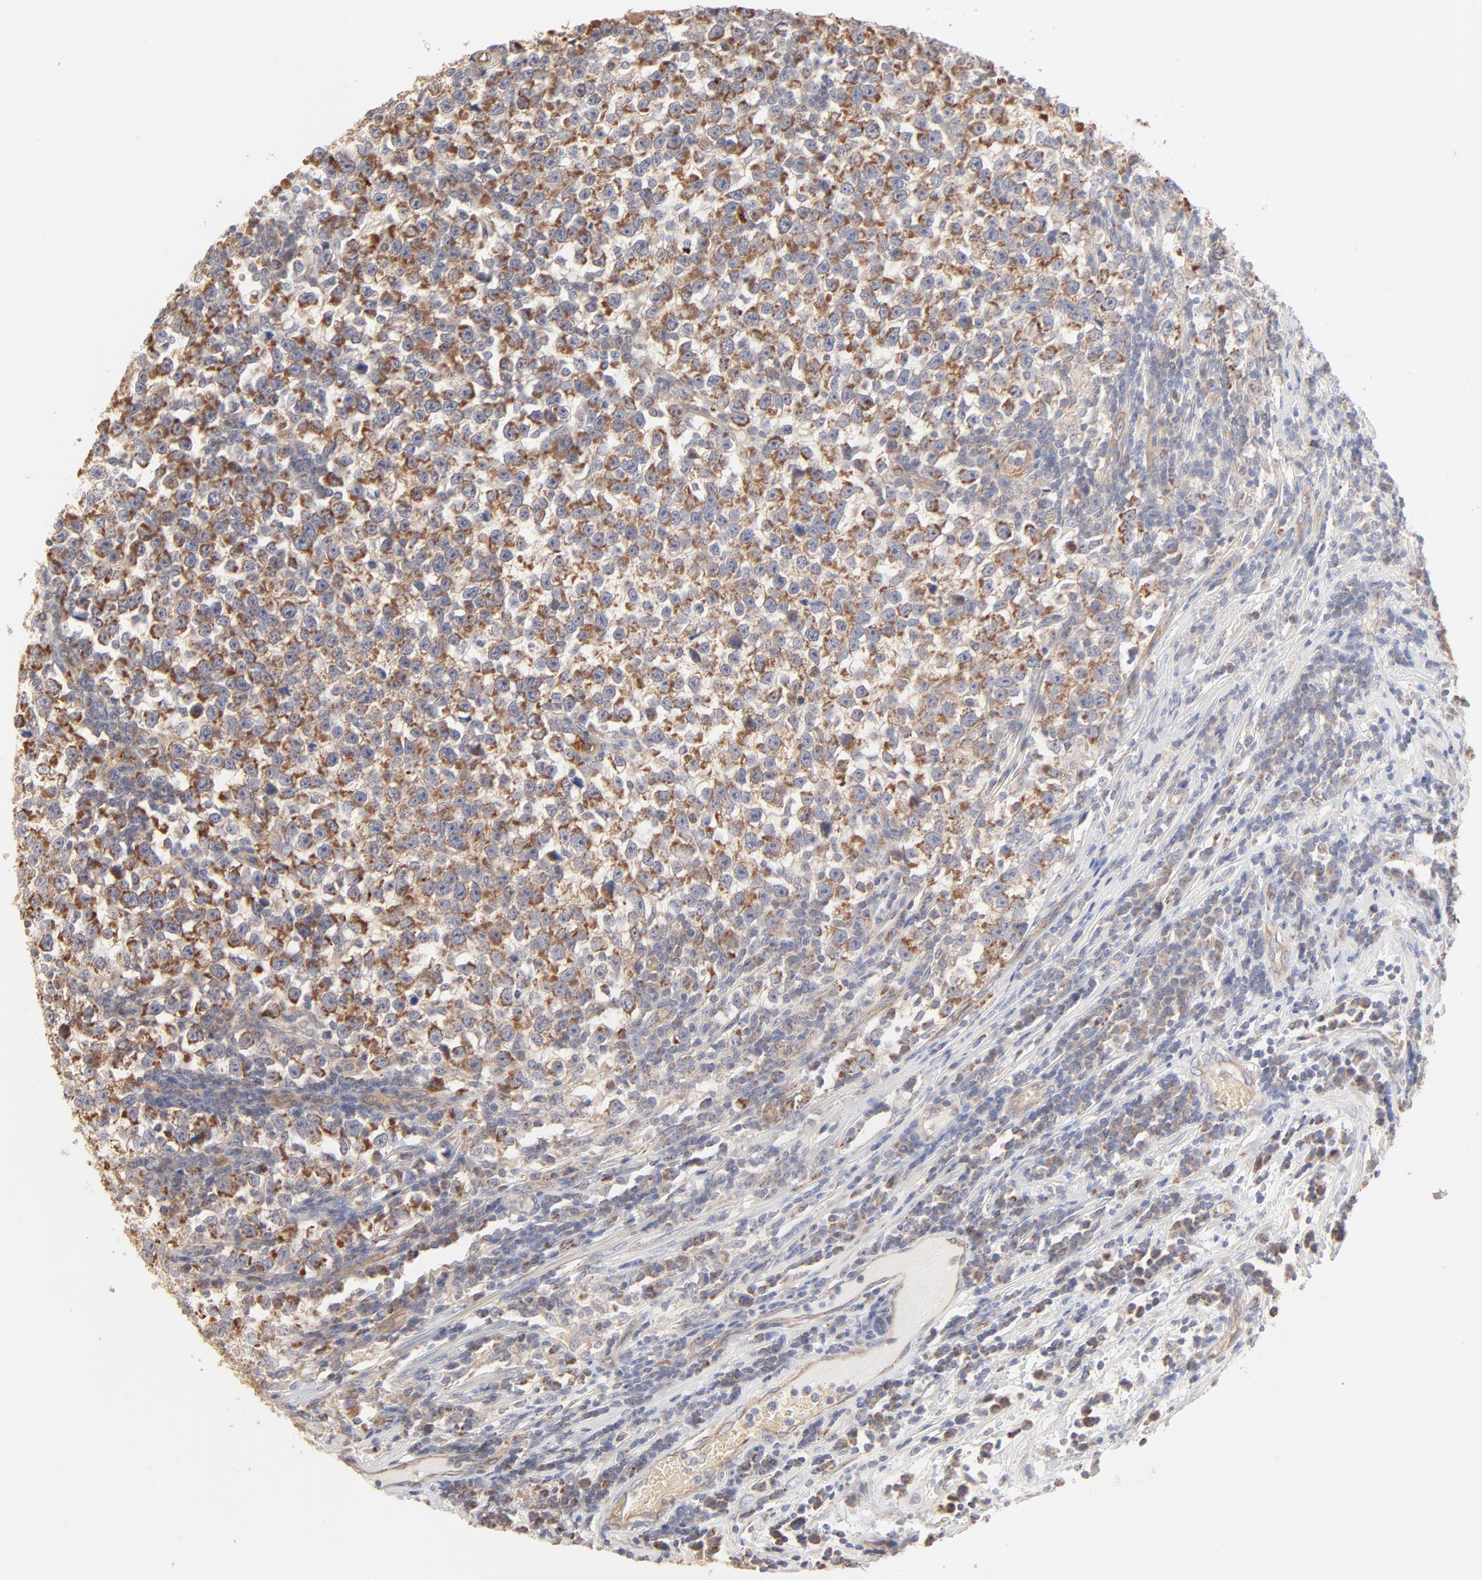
{"staining": {"intensity": "moderate", "quantity": ">75%", "location": "cytoplasmic/membranous"}, "tissue": "testis cancer", "cell_type": "Tumor cells", "image_type": "cancer", "snomed": [{"axis": "morphology", "description": "Seminoma, NOS"}, {"axis": "topography", "description": "Testis"}], "caption": "High-power microscopy captured an immunohistochemistry histopathology image of testis cancer (seminoma), revealing moderate cytoplasmic/membranous positivity in approximately >75% of tumor cells. Nuclei are stained in blue.", "gene": "SPTB", "patient": {"sex": "male", "age": 43}}